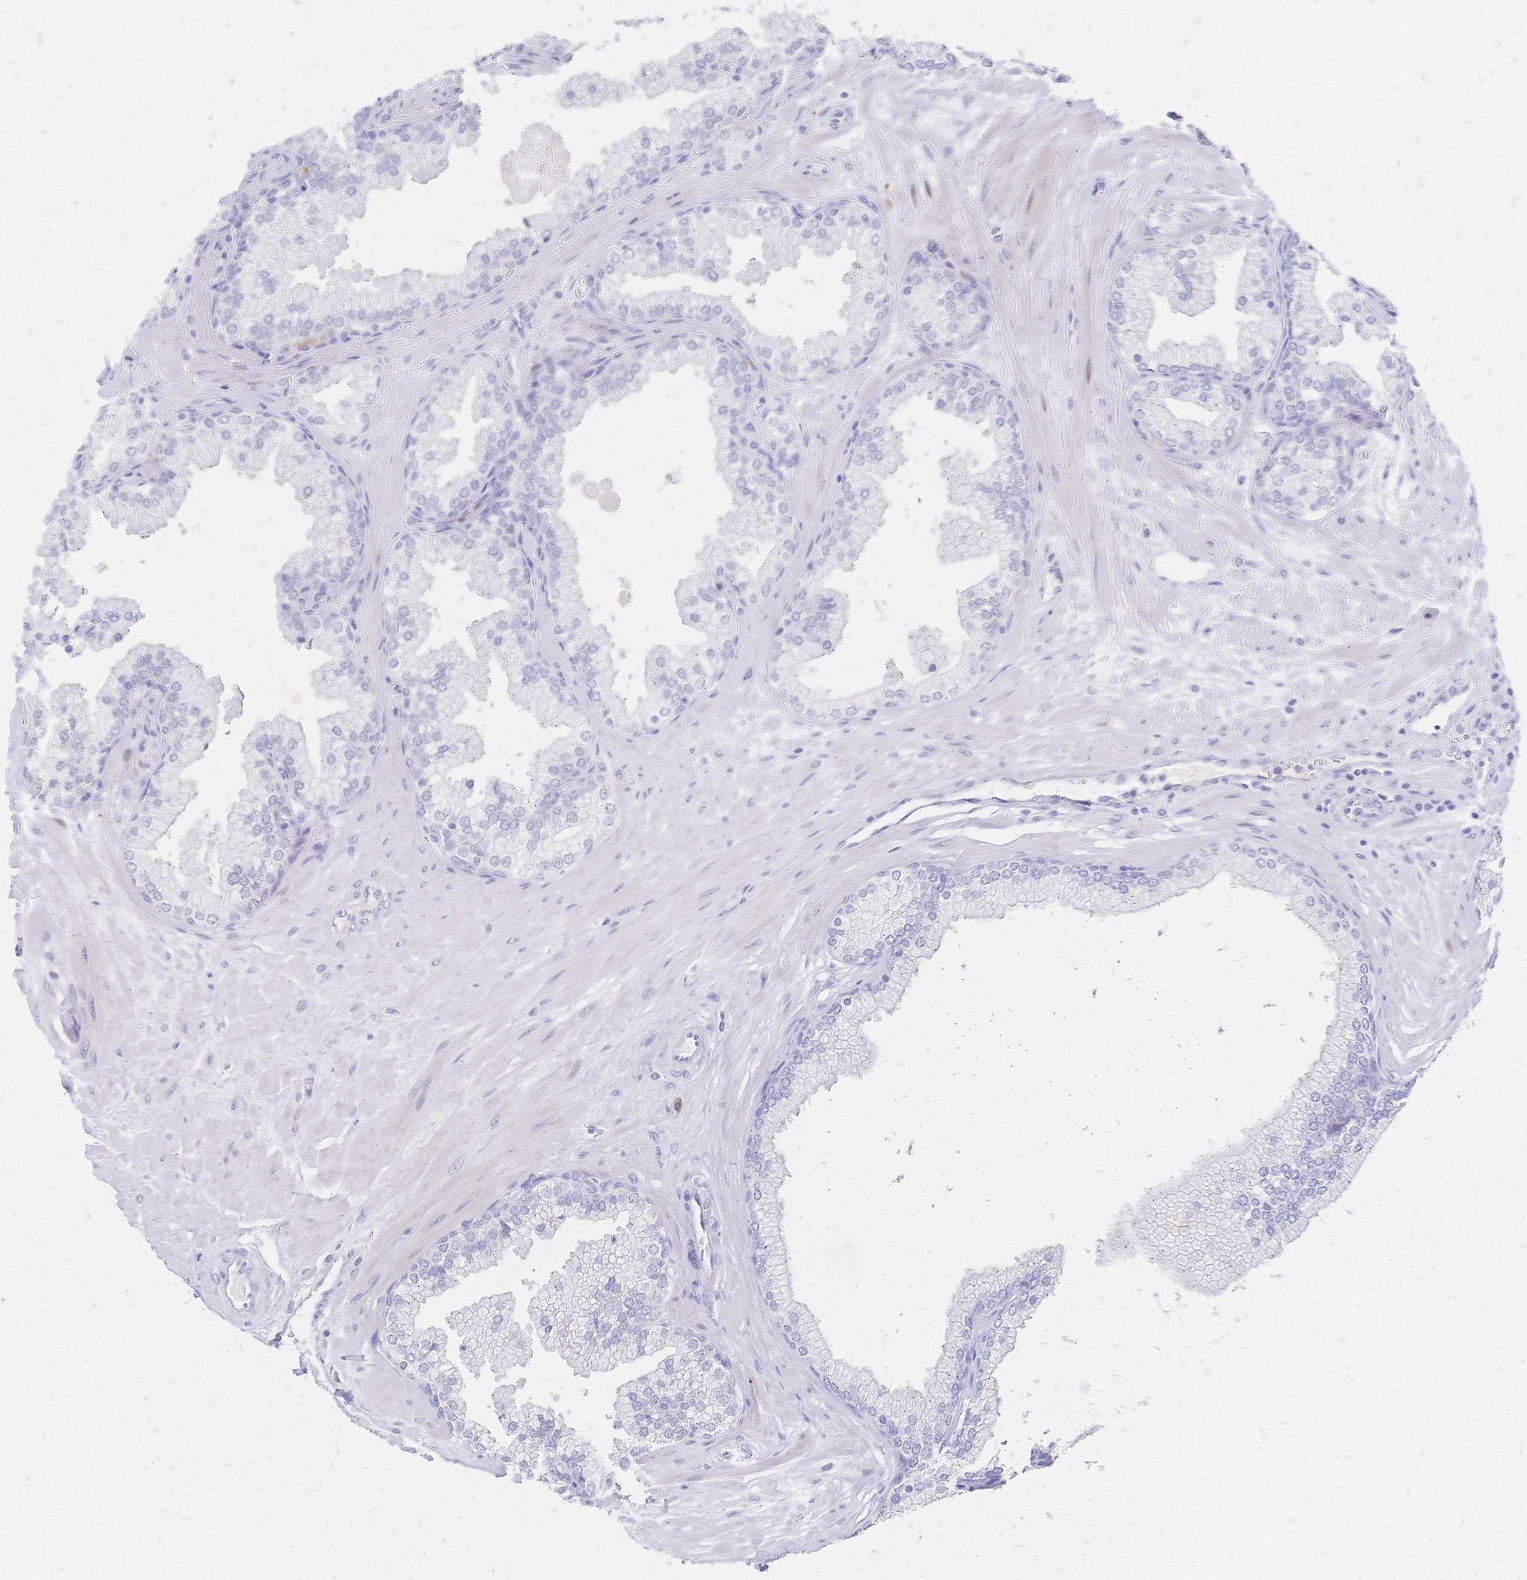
{"staining": {"intensity": "negative", "quantity": "none", "location": "none"}, "tissue": "prostate", "cell_type": "Glandular cells", "image_type": "normal", "snomed": [{"axis": "morphology", "description": "Normal tissue, NOS"}, {"axis": "topography", "description": "Prostate"}, {"axis": "topography", "description": "Peripheral nerve tissue"}], "caption": "Glandular cells are negative for protein expression in benign human prostate. (DAB IHC visualized using brightfield microscopy, high magnification).", "gene": "PSORS1C2", "patient": {"sex": "male", "age": 61}}